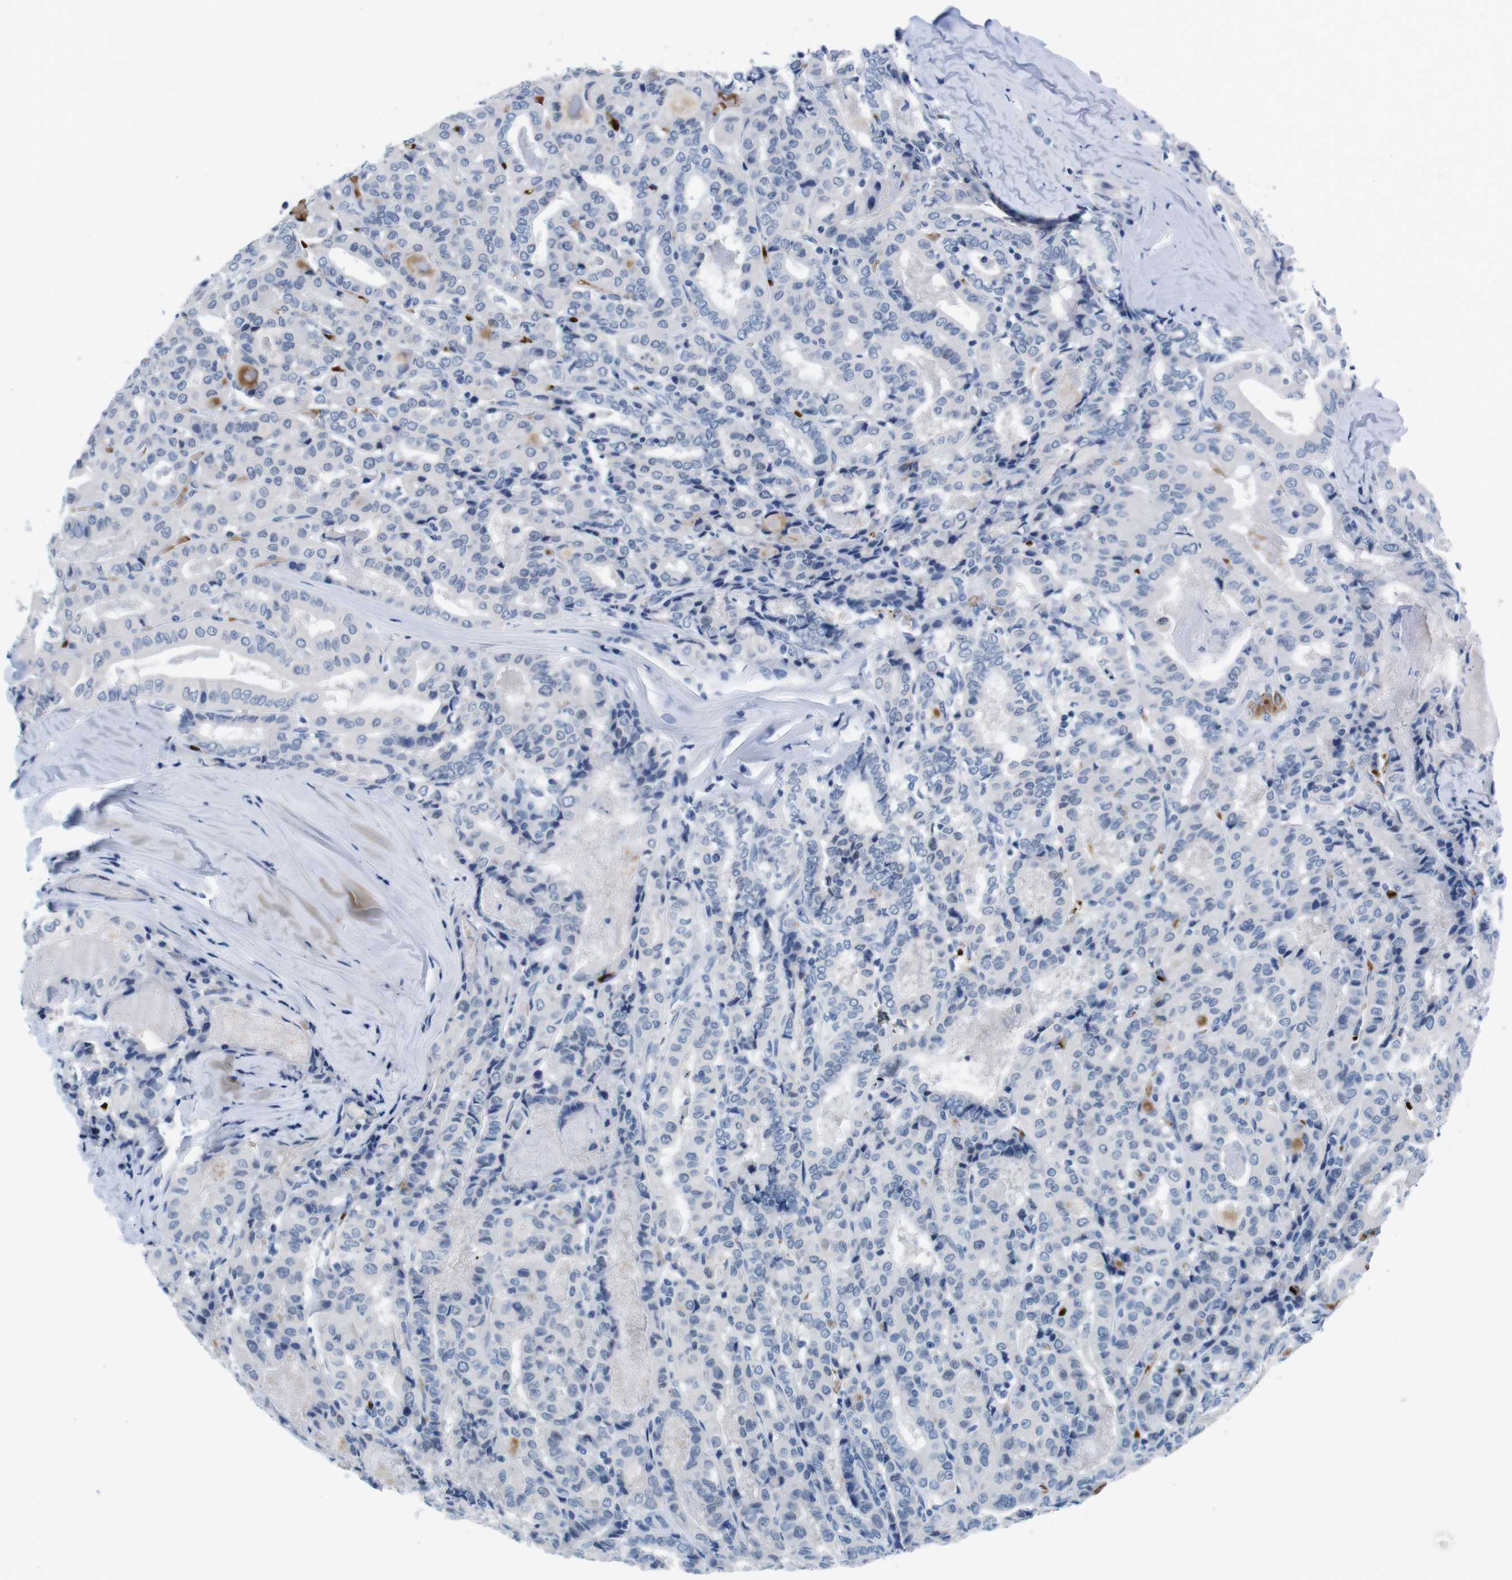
{"staining": {"intensity": "negative", "quantity": "none", "location": "none"}, "tissue": "thyroid cancer", "cell_type": "Tumor cells", "image_type": "cancer", "snomed": [{"axis": "morphology", "description": "Papillary adenocarcinoma, NOS"}, {"axis": "topography", "description": "Thyroid gland"}], "caption": "The photomicrograph displays no staining of tumor cells in thyroid cancer.", "gene": "TFAP2C", "patient": {"sex": "female", "age": 42}}